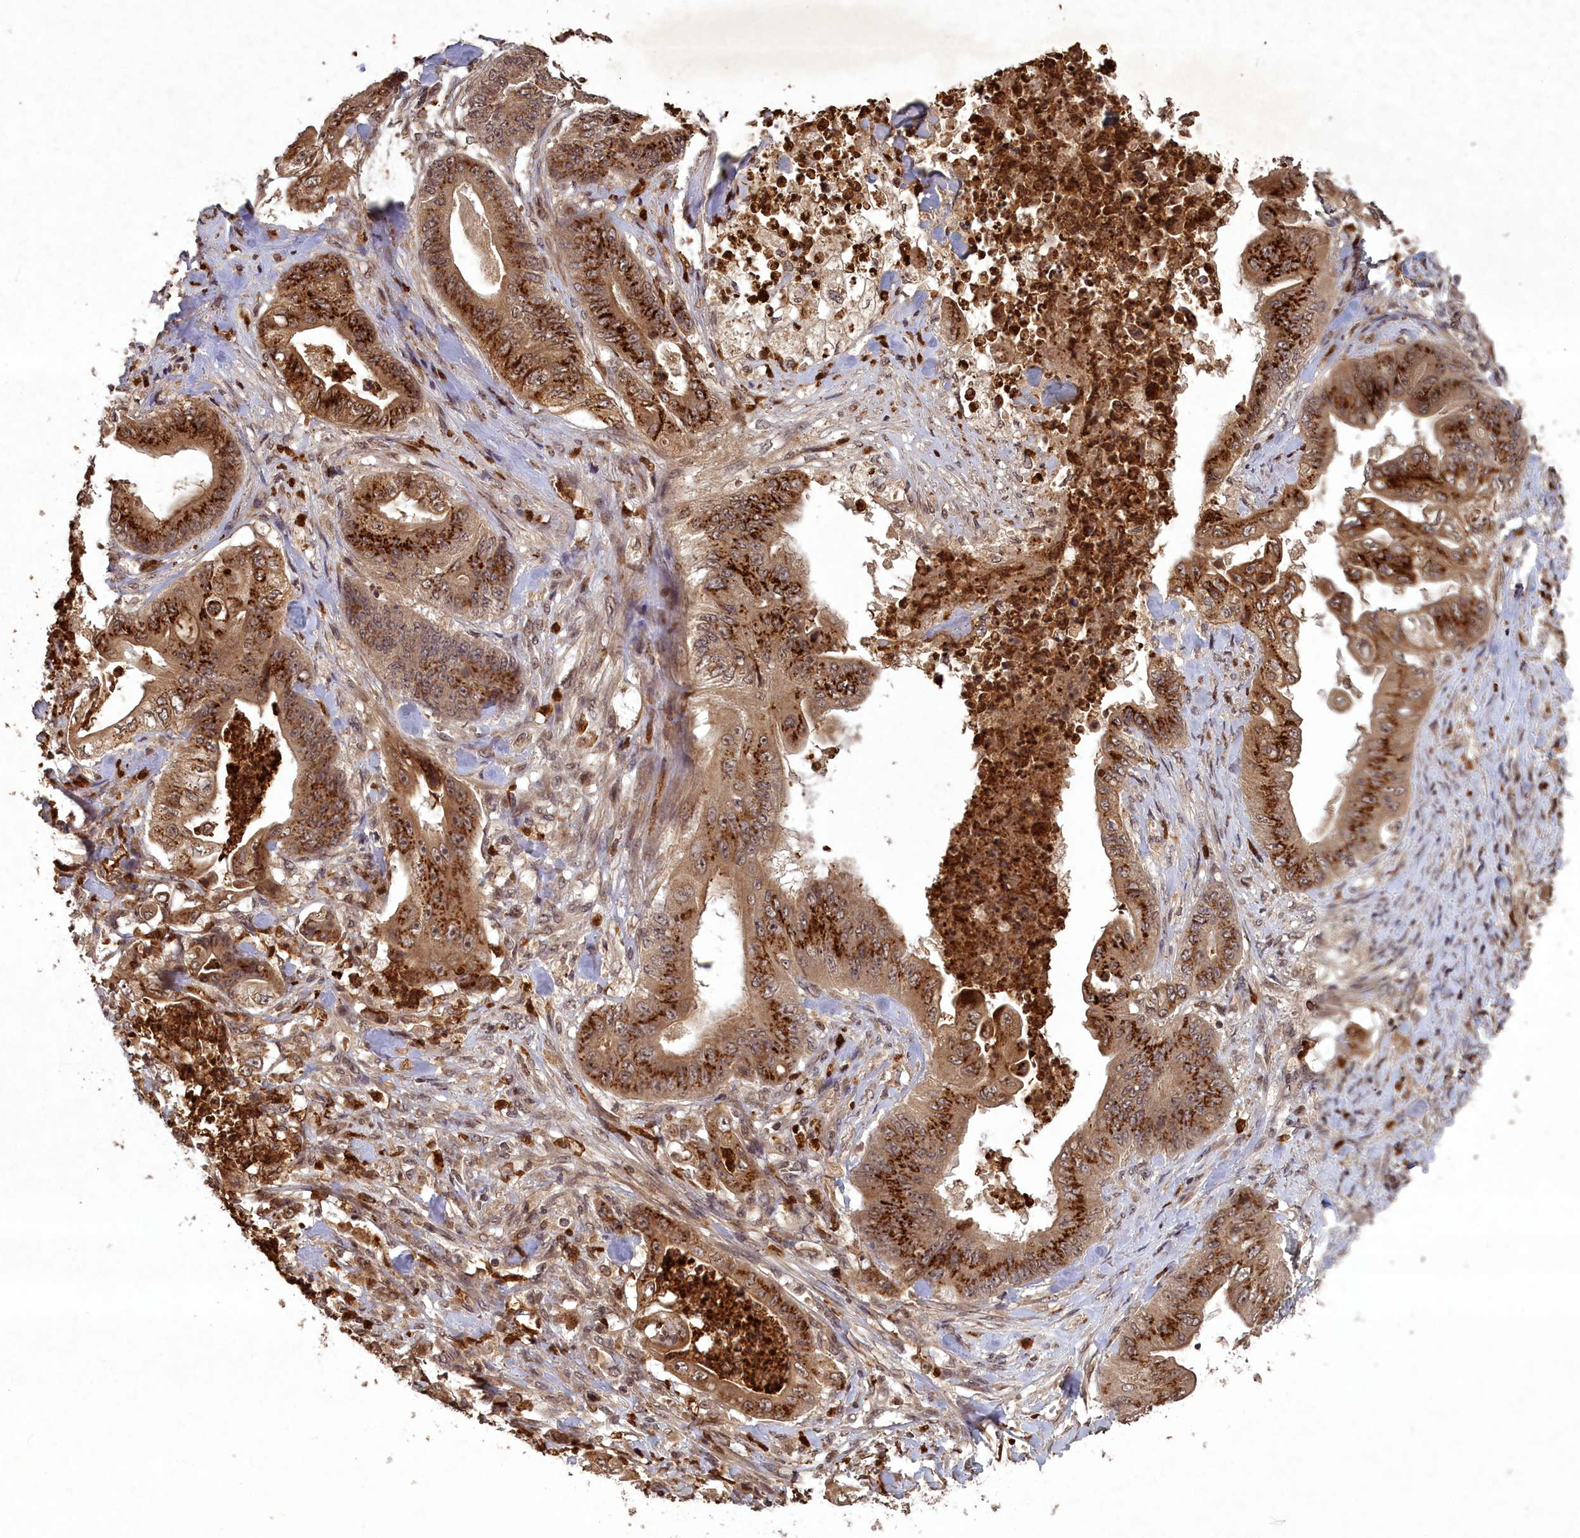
{"staining": {"intensity": "strong", "quantity": ">75%", "location": "cytoplasmic/membranous"}, "tissue": "stomach cancer", "cell_type": "Tumor cells", "image_type": "cancer", "snomed": [{"axis": "morphology", "description": "Adenocarcinoma, NOS"}, {"axis": "topography", "description": "Stomach"}], "caption": "IHC staining of stomach cancer (adenocarcinoma), which demonstrates high levels of strong cytoplasmic/membranous expression in approximately >75% of tumor cells indicating strong cytoplasmic/membranous protein positivity. The staining was performed using DAB (brown) for protein detection and nuclei were counterstained in hematoxylin (blue).", "gene": "SRMS", "patient": {"sex": "female", "age": 73}}